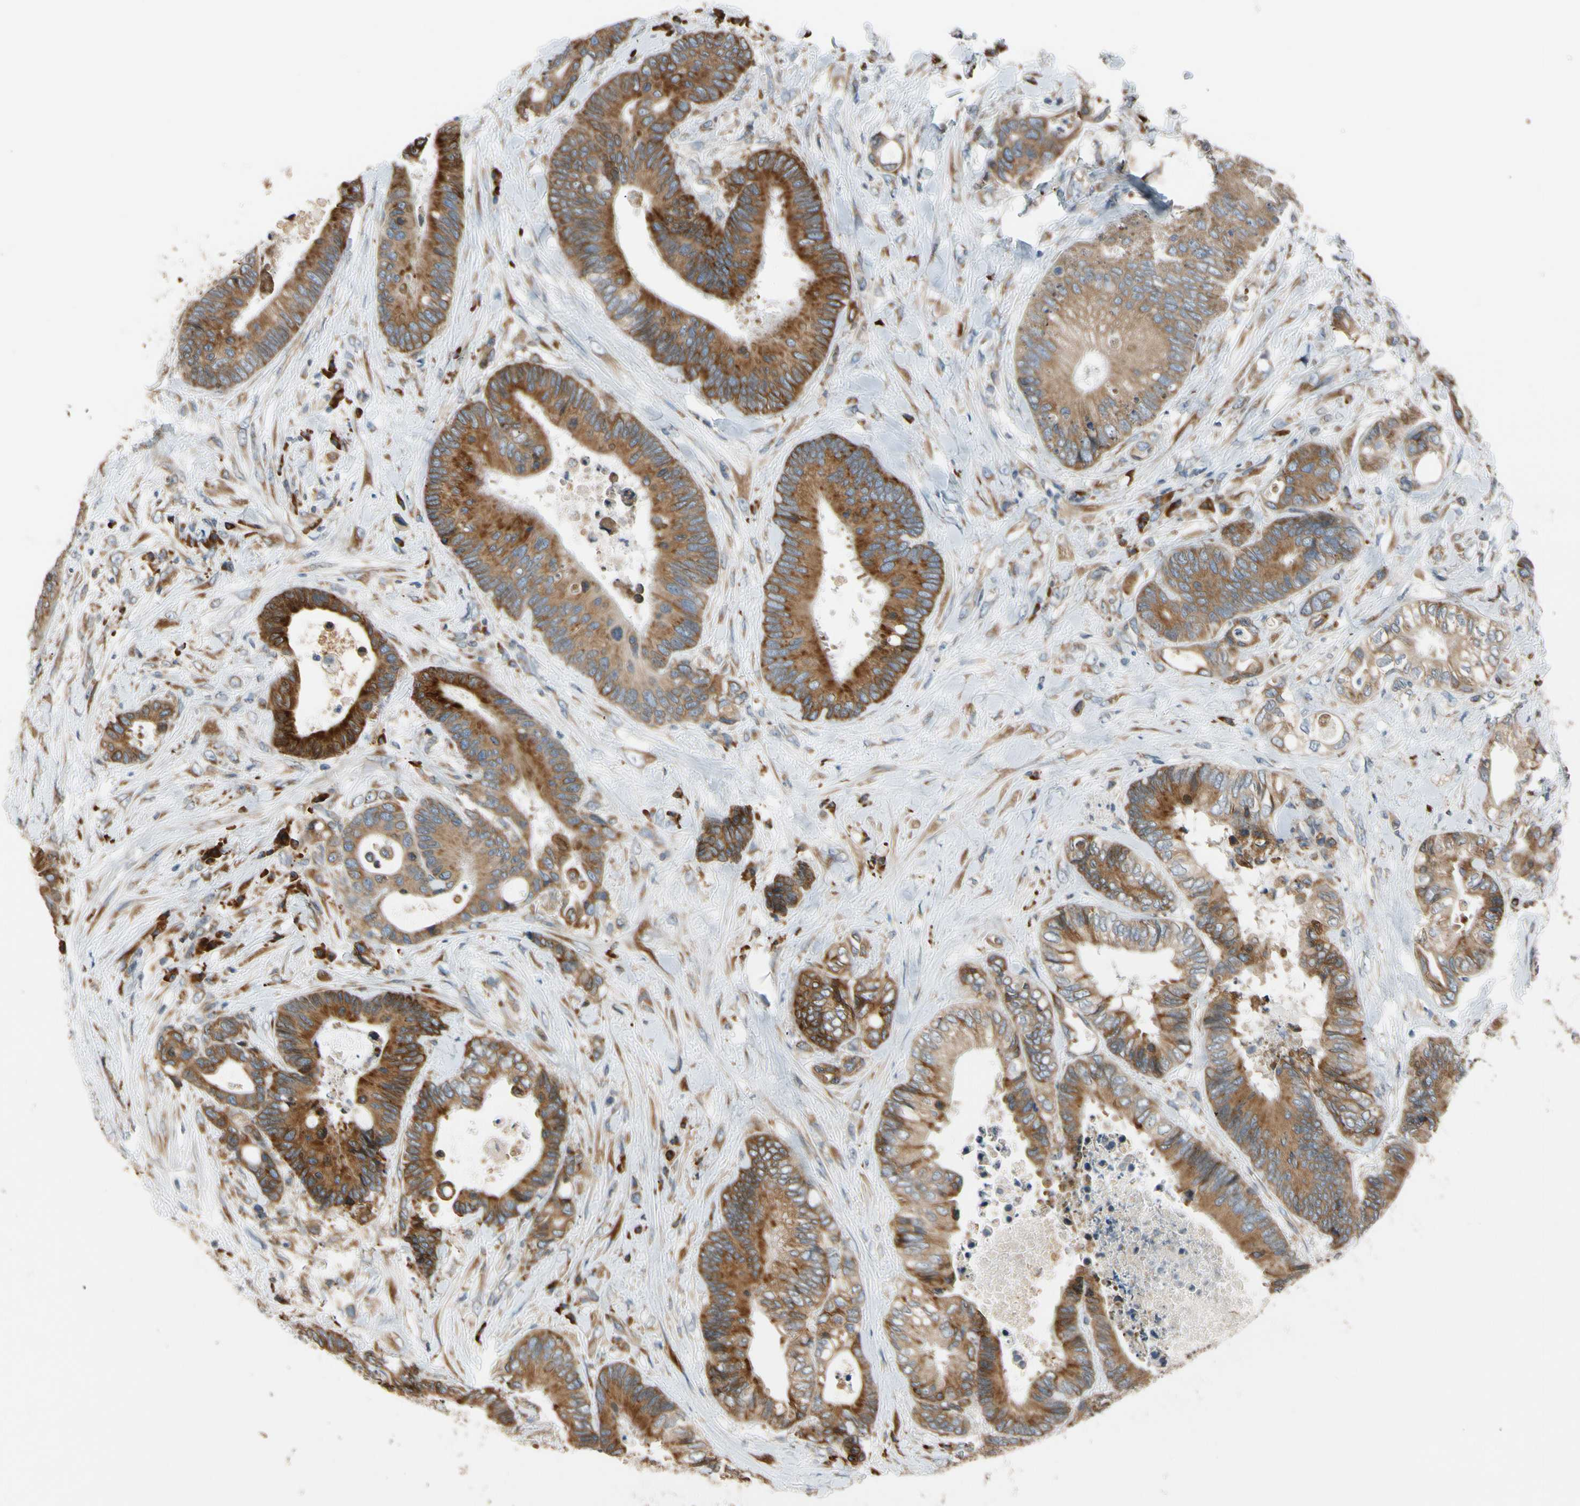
{"staining": {"intensity": "strong", "quantity": ">75%", "location": "cytoplasmic/membranous"}, "tissue": "colorectal cancer", "cell_type": "Tumor cells", "image_type": "cancer", "snomed": [{"axis": "morphology", "description": "Adenocarcinoma, NOS"}, {"axis": "topography", "description": "Rectum"}], "caption": "A micrograph of human adenocarcinoma (colorectal) stained for a protein displays strong cytoplasmic/membranous brown staining in tumor cells.", "gene": "RPN2", "patient": {"sex": "male", "age": 55}}